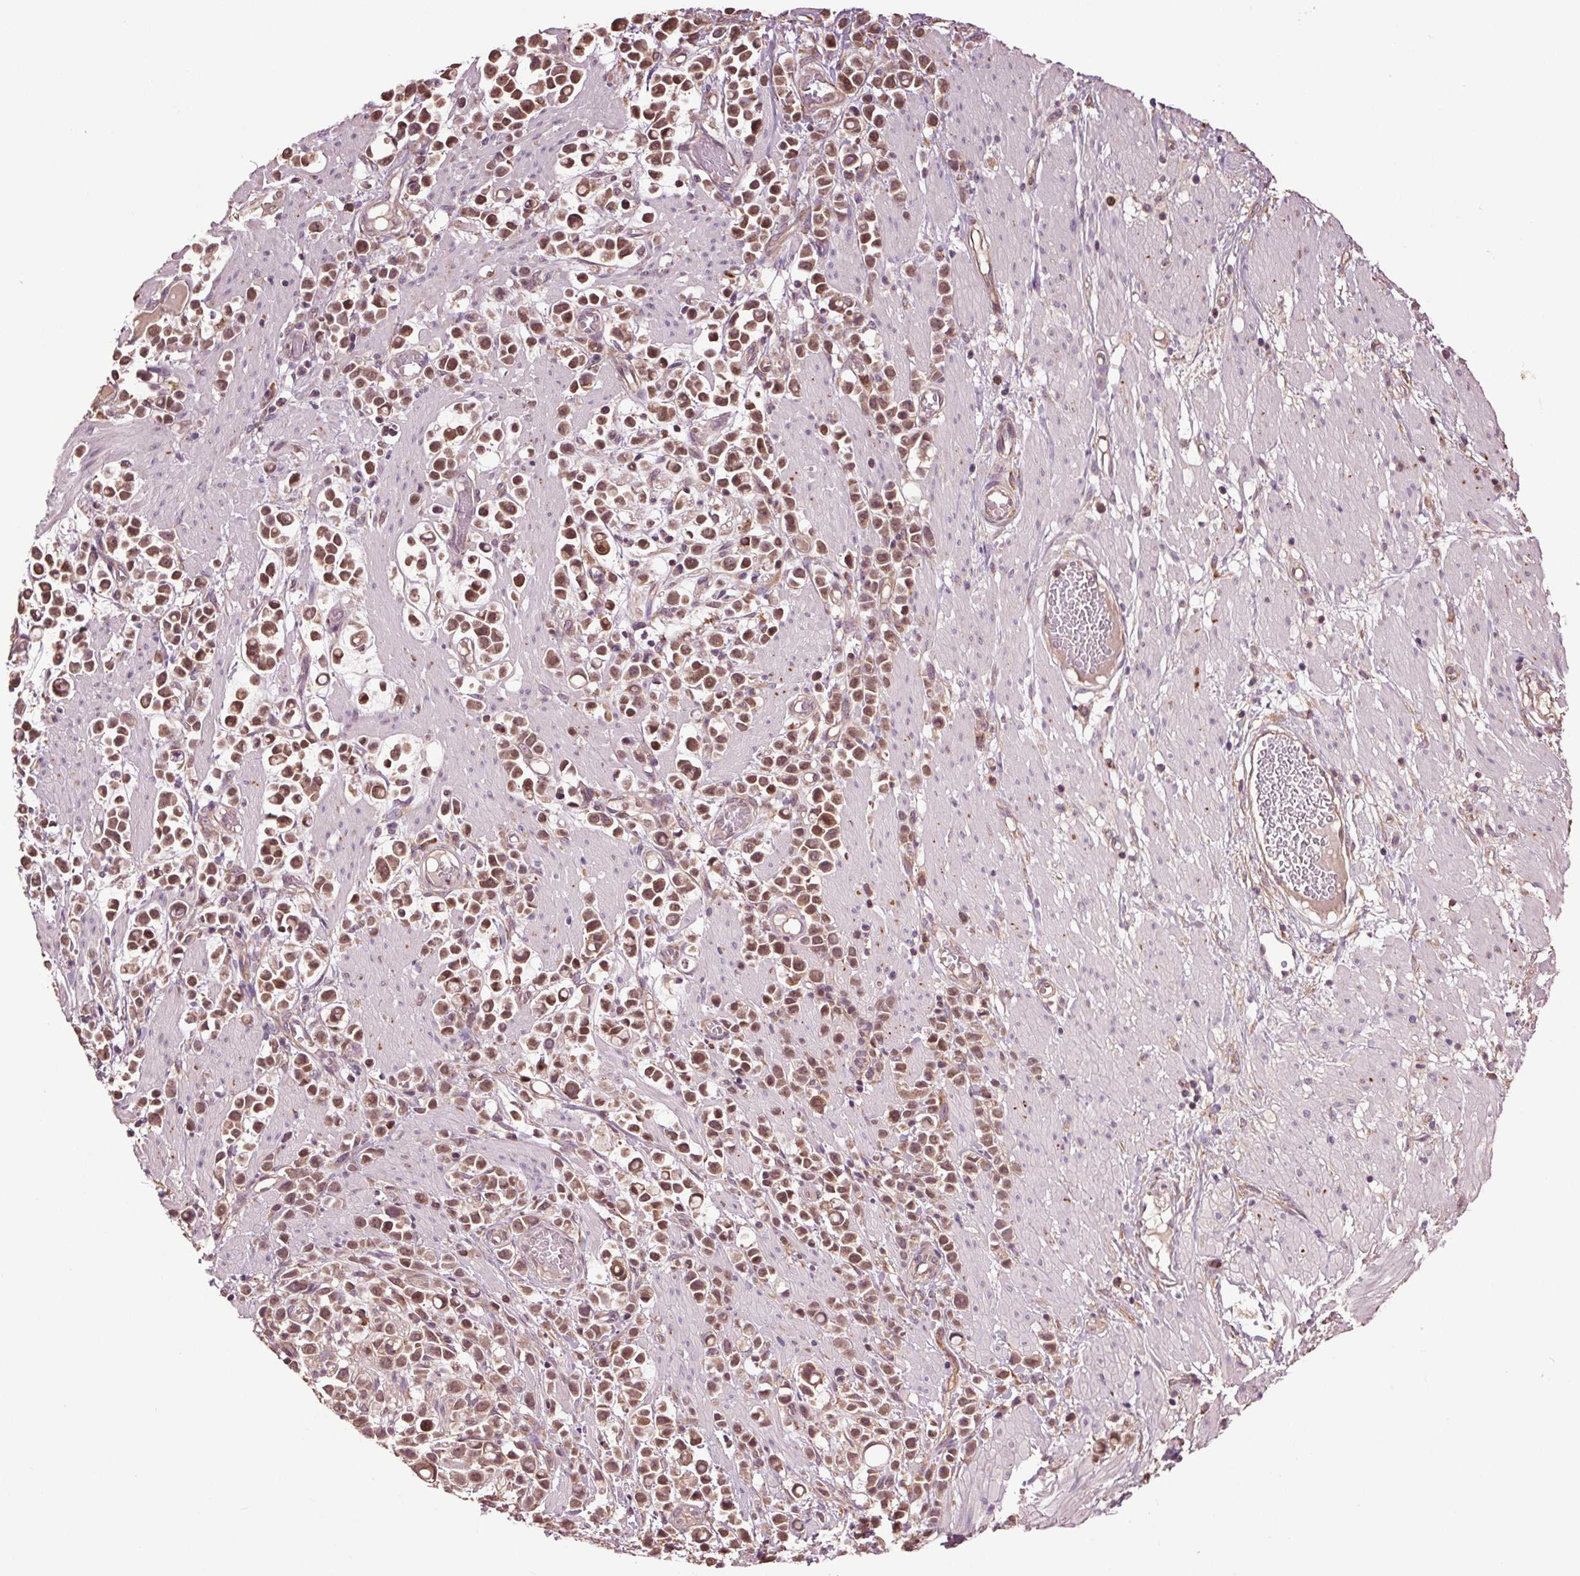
{"staining": {"intensity": "moderate", "quantity": ">75%", "location": "cytoplasmic/membranous"}, "tissue": "stomach cancer", "cell_type": "Tumor cells", "image_type": "cancer", "snomed": [{"axis": "morphology", "description": "Adenocarcinoma, NOS"}, {"axis": "topography", "description": "Stomach"}], "caption": "This image reveals adenocarcinoma (stomach) stained with IHC to label a protein in brown. The cytoplasmic/membranous of tumor cells show moderate positivity for the protein. Nuclei are counter-stained blue.", "gene": "RNPEP", "patient": {"sex": "male", "age": 82}}